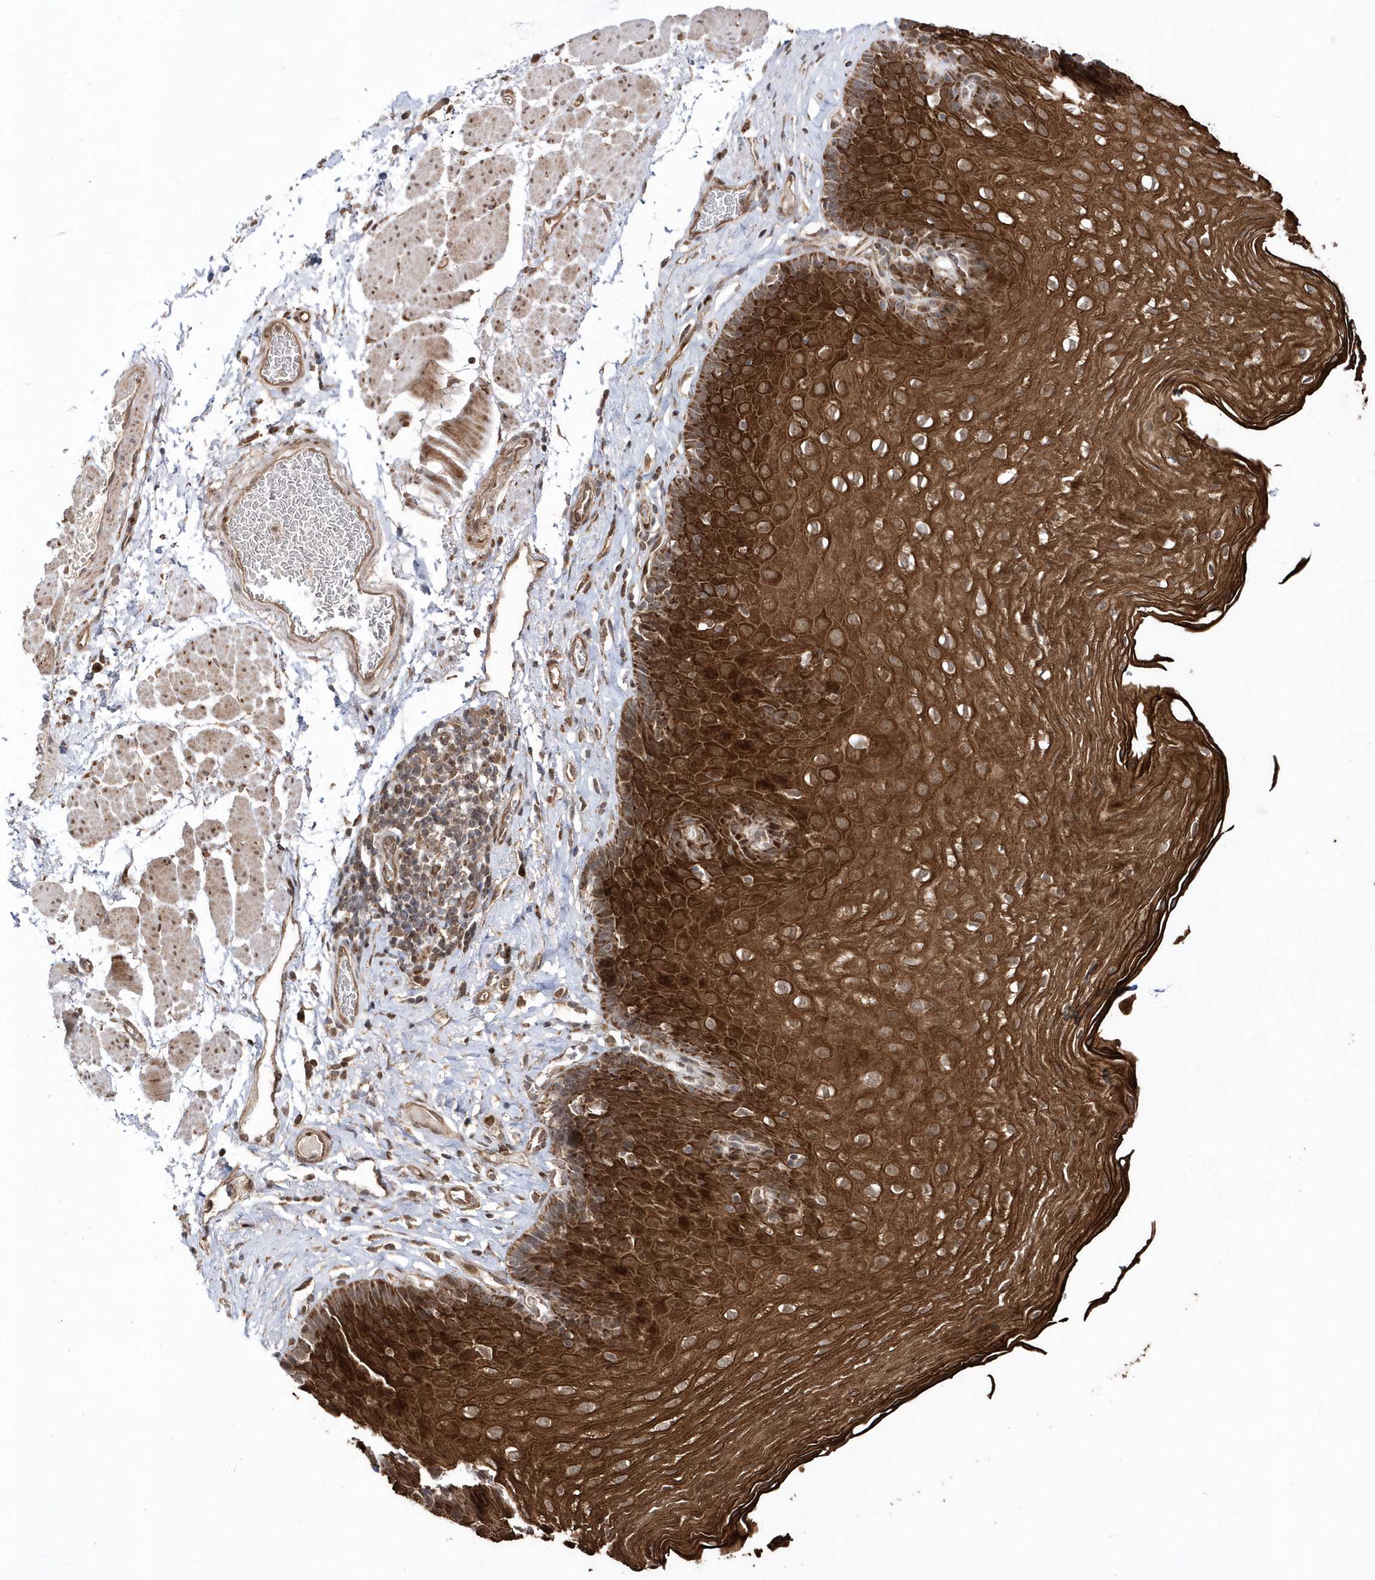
{"staining": {"intensity": "strong", "quantity": ">75%", "location": "cytoplasmic/membranous"}, "tissue": "esophagus", "cell_type": "Squamous epithelial cells", "image_type": "normal", "snomed": [{"axis": "morphology", "description": "Normal tissue, NOS"}, {"axis": "topography", "description": "Esophagus"}], "caption": "Protein expression analysis of benign human esophagus reveals strong cytoplasmic/membranous positivity in about >75% of squamous epithelial cells.", "gene": "DALRD3", "patient": {"sex": "female", "age": 66}}